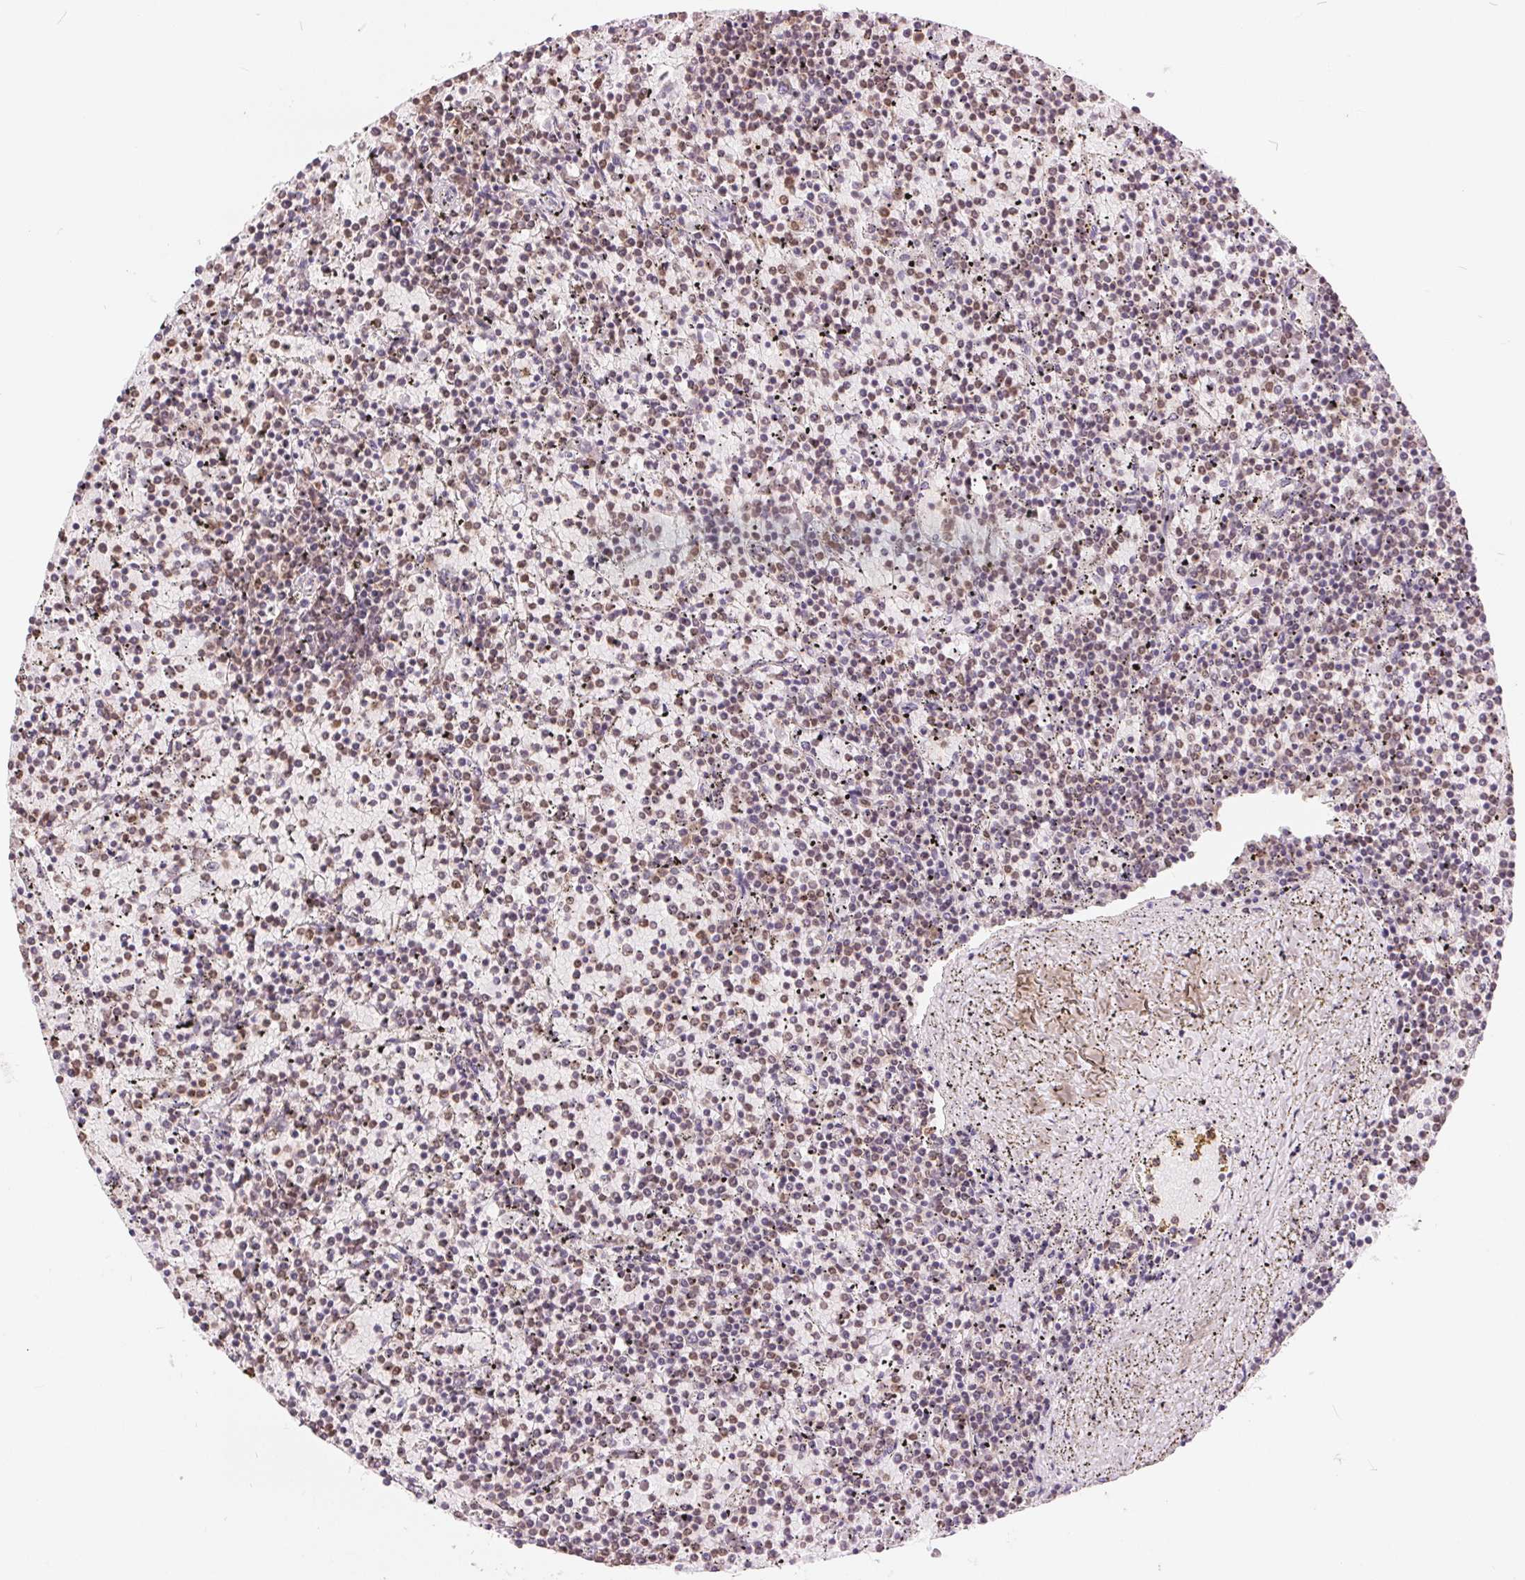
{"staining": {"intensity": "negative", "quantity": "none", "location": "none"}, "tissue": "lymphoma", "cell_type": "Tumor cells", "image_type": "cancer", "snomed": [{"axis": "morphology", "description": "Malignant lymphoma, non-Hodgkin's type, Low grade"}, {"axis": "topography", "description": "Spleen"}], "caption": "There is no significant staining in tumor cells of malignant lymphoma, non-Hodgkin's type (low-grade). (DAB (3,3'-diaminobenzidine) immunohistochemistry with hematoxylin counter stain).", "gene": "POU2F2", "patient": {"sex": "female", "age": 77}}